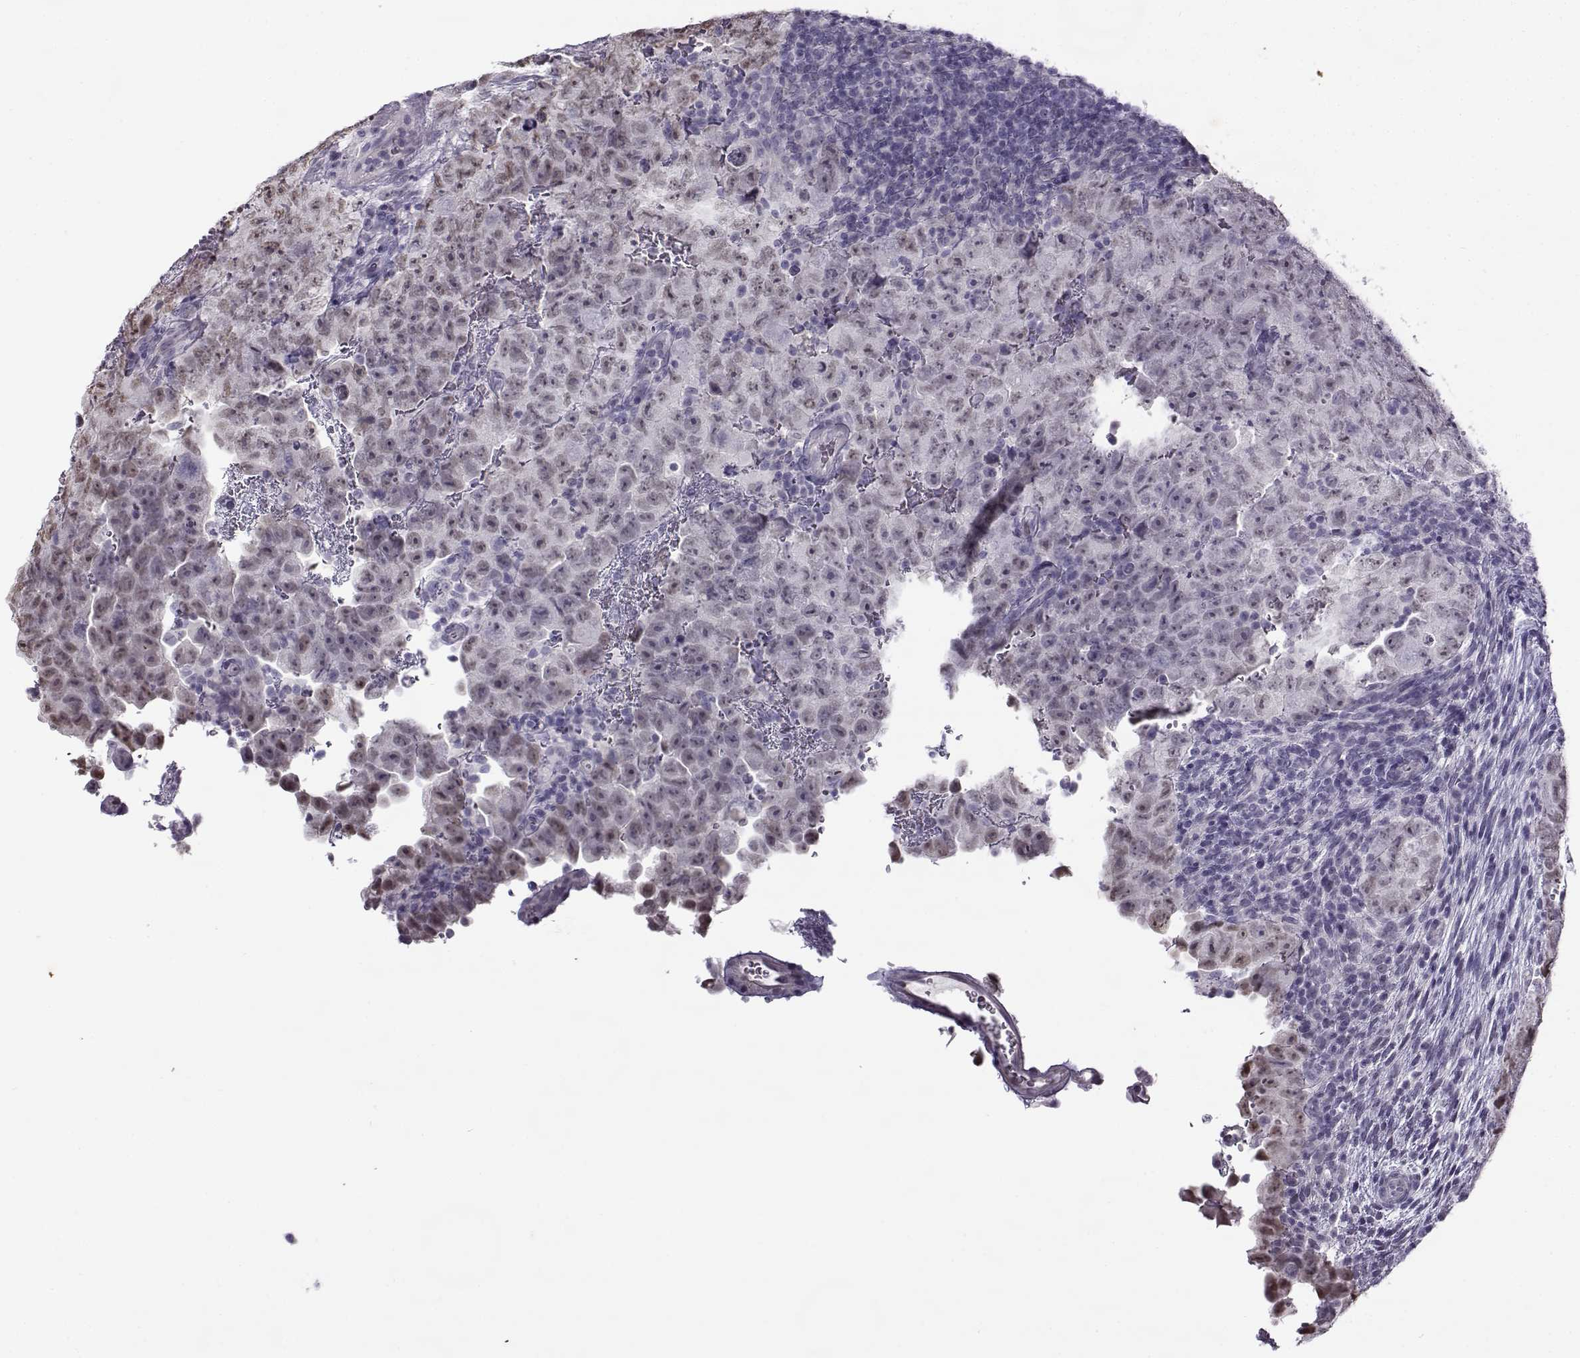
{"staining": {"intensity": "weak", "quantity": "25%-75%", "location": "nuclear"}, "tissue": "testis cancer", "cell_type": "Tumor cells", "image_type": "cancer", "snomed": [{"axis": "morphology", "description": "Carcinoma, Embryonal, NOS"}, {"axis": "topography", "description": "Testis"}], "caption": "Protein analysis of testis cancer tissue displays weak nuclear expression in approximately 25%-75% of tumor cells.", "gene": "TEX55", "patient": {"sex": "male", "age": 24}}